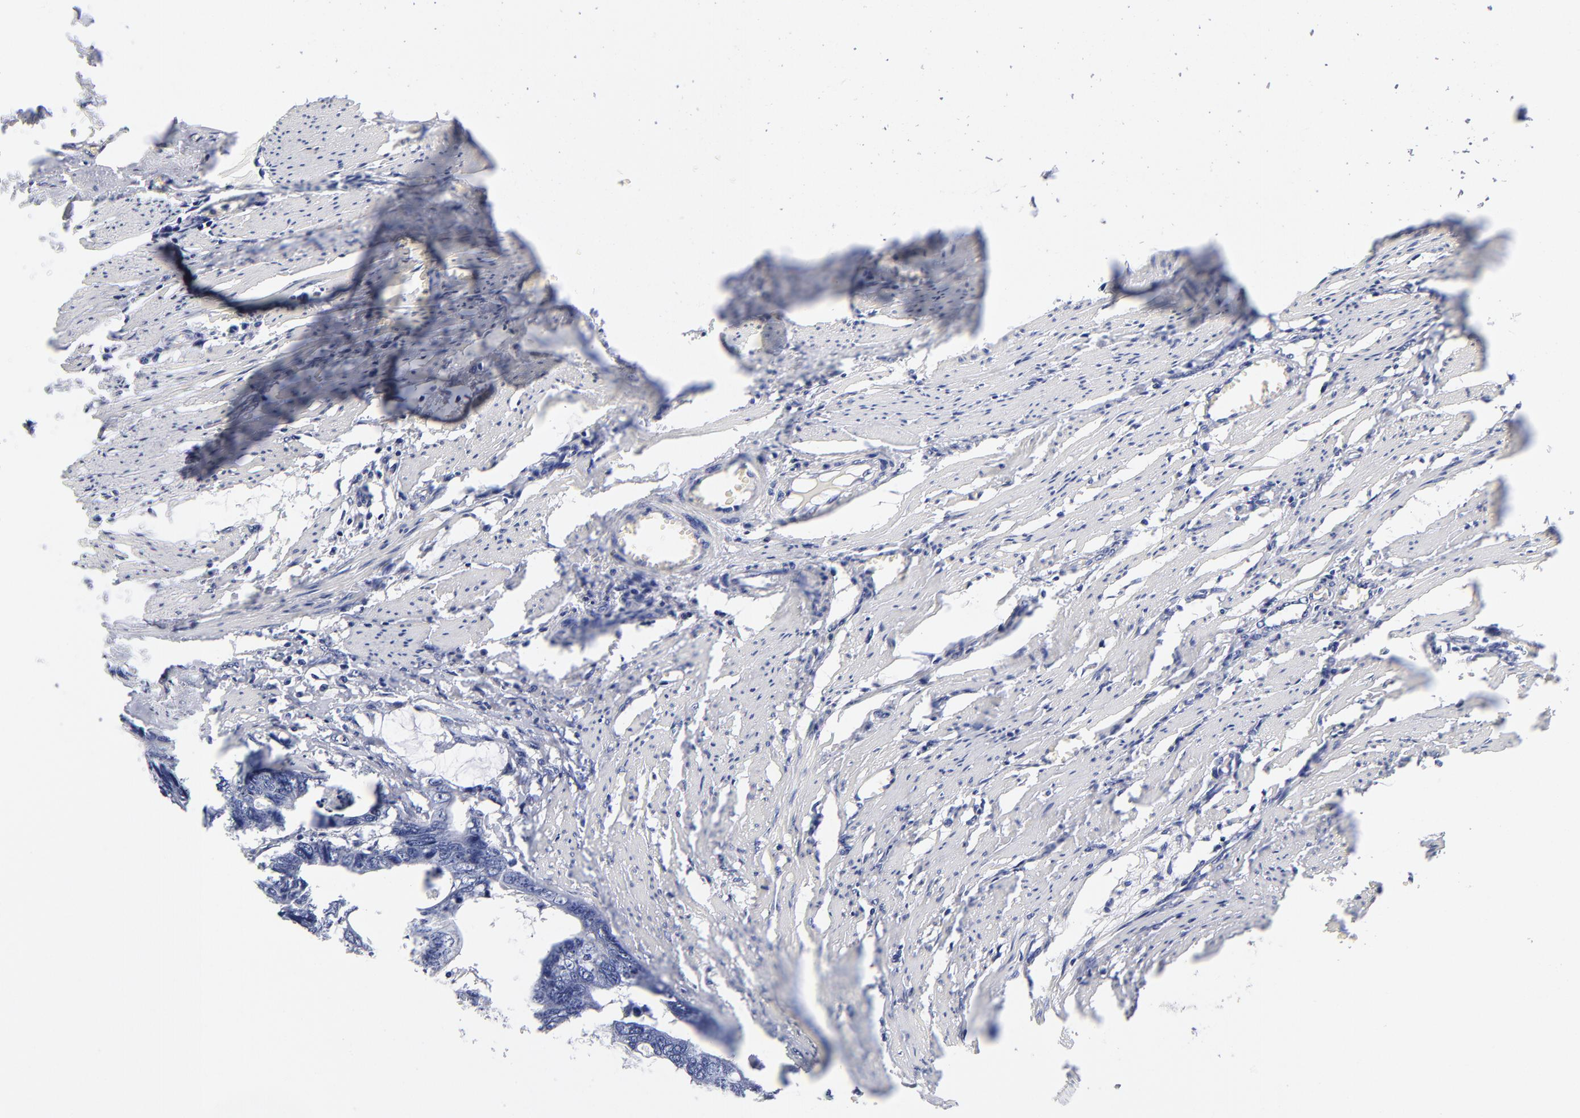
{"staining": {"intensity": "negative", "quantity": "none", "location": "none"}, "tissue": "colorectal cancer", "cell_type": "Tumor cells", "image_type": "cancer", "snomed": [{"axis": "morphology", "description": "Adenocarcinoma, NOS"}, {"axis": "topography", "description": "Colon"}], "caption": "Protein analysis of colorectal cancer (adenocarcinoma) demonstrates no significant positivity in tumor cells.", "gene": "ARG1", "patient": {"sex": "female", "age": 55}}